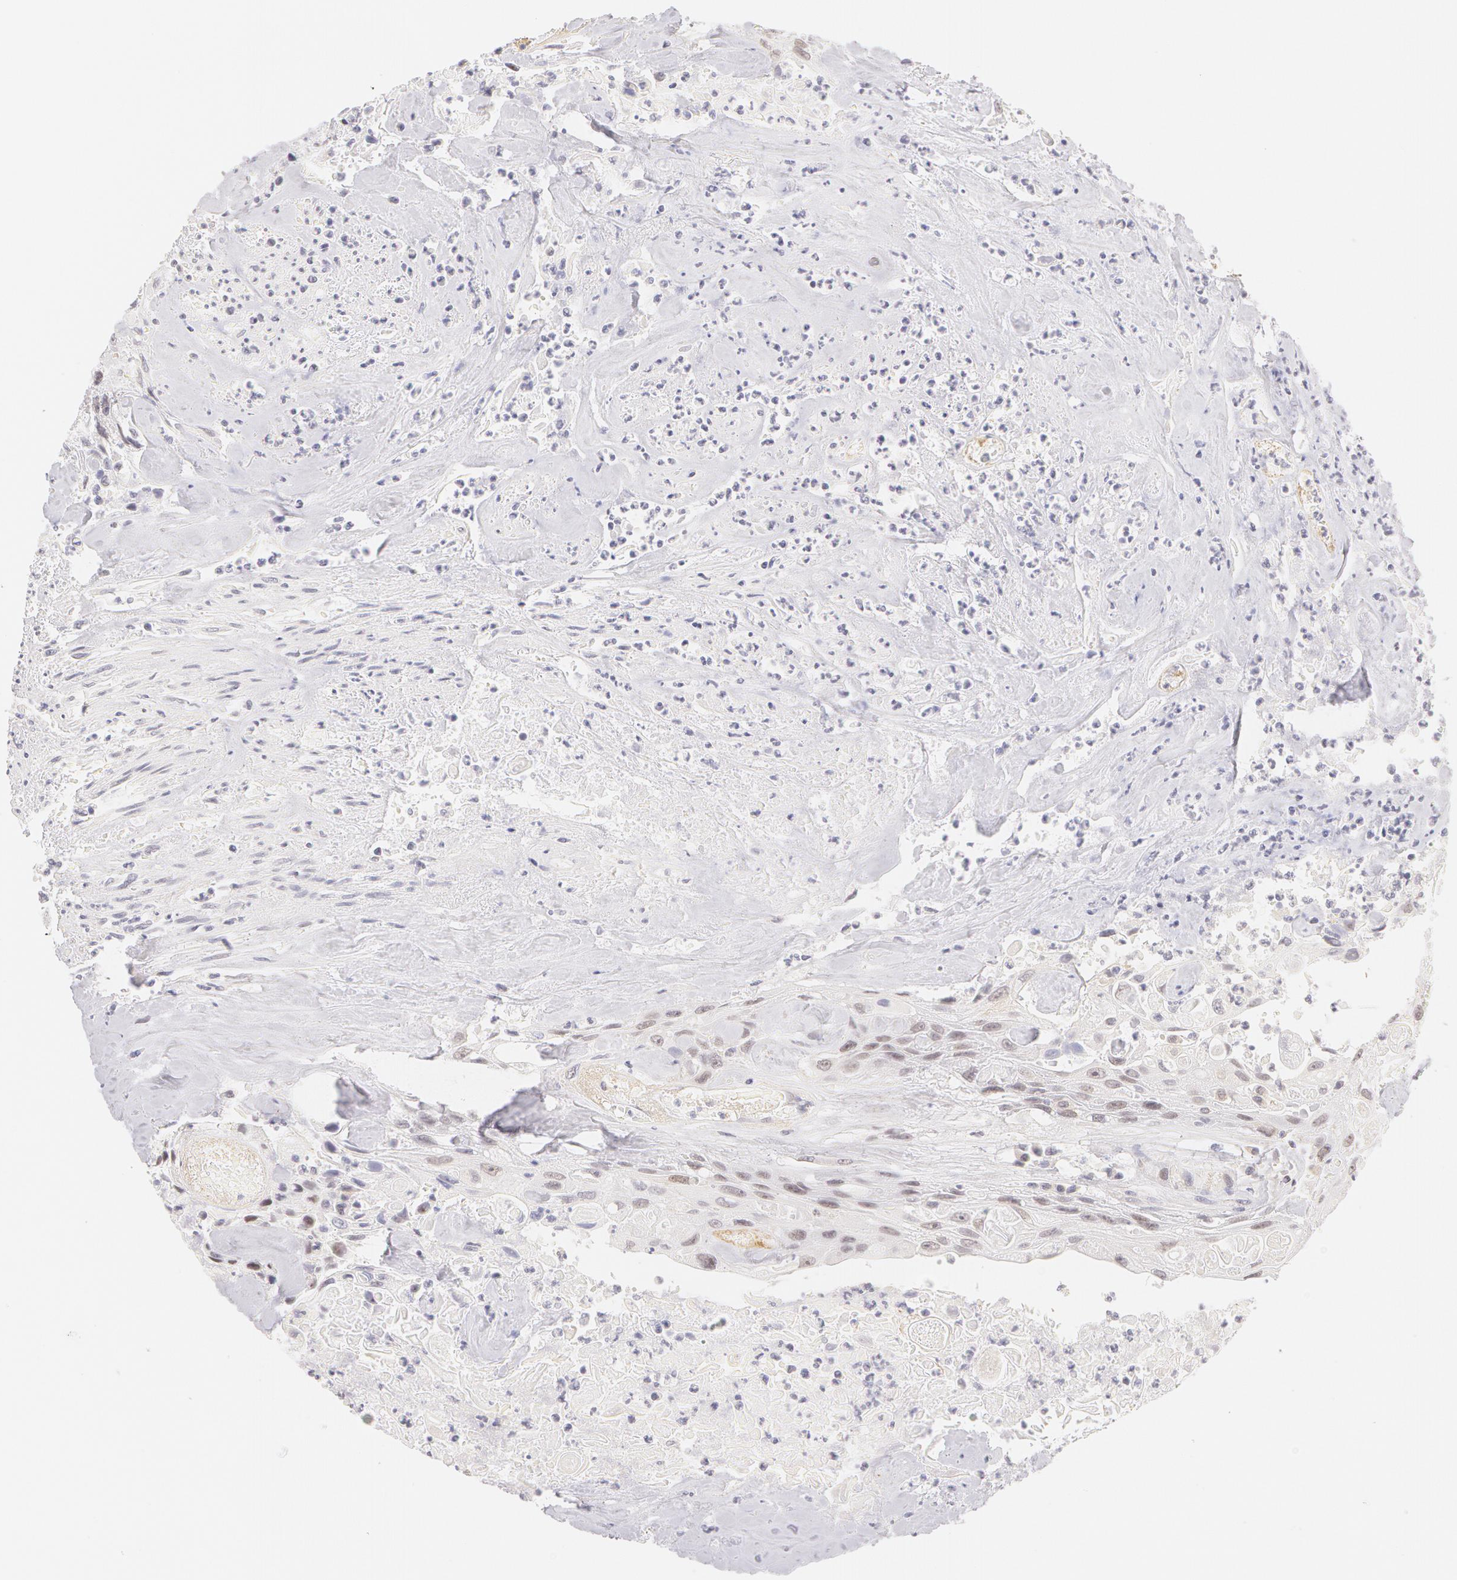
{"staining": {"intensity": "weak", "quantity": "<25%", "location": "nuclear"}, "tissue": "urothelial cancer", "cell_type": "Tumor cells", "image_type": "cancer", "snomed": [{"axis": "morphology", "description": "Urothelial carcinoma, High grade"}, {"axis": "topography", "description": "Urinary bladder"}], "caption": "This is a photomicrograph of immunohistochemistry (IHC) staining of urothelial carcinoma (high-grade), which shows no staining in tumor cells.", "gene": "ZNF597", "patient": {"sex": "female", "age": 84}}